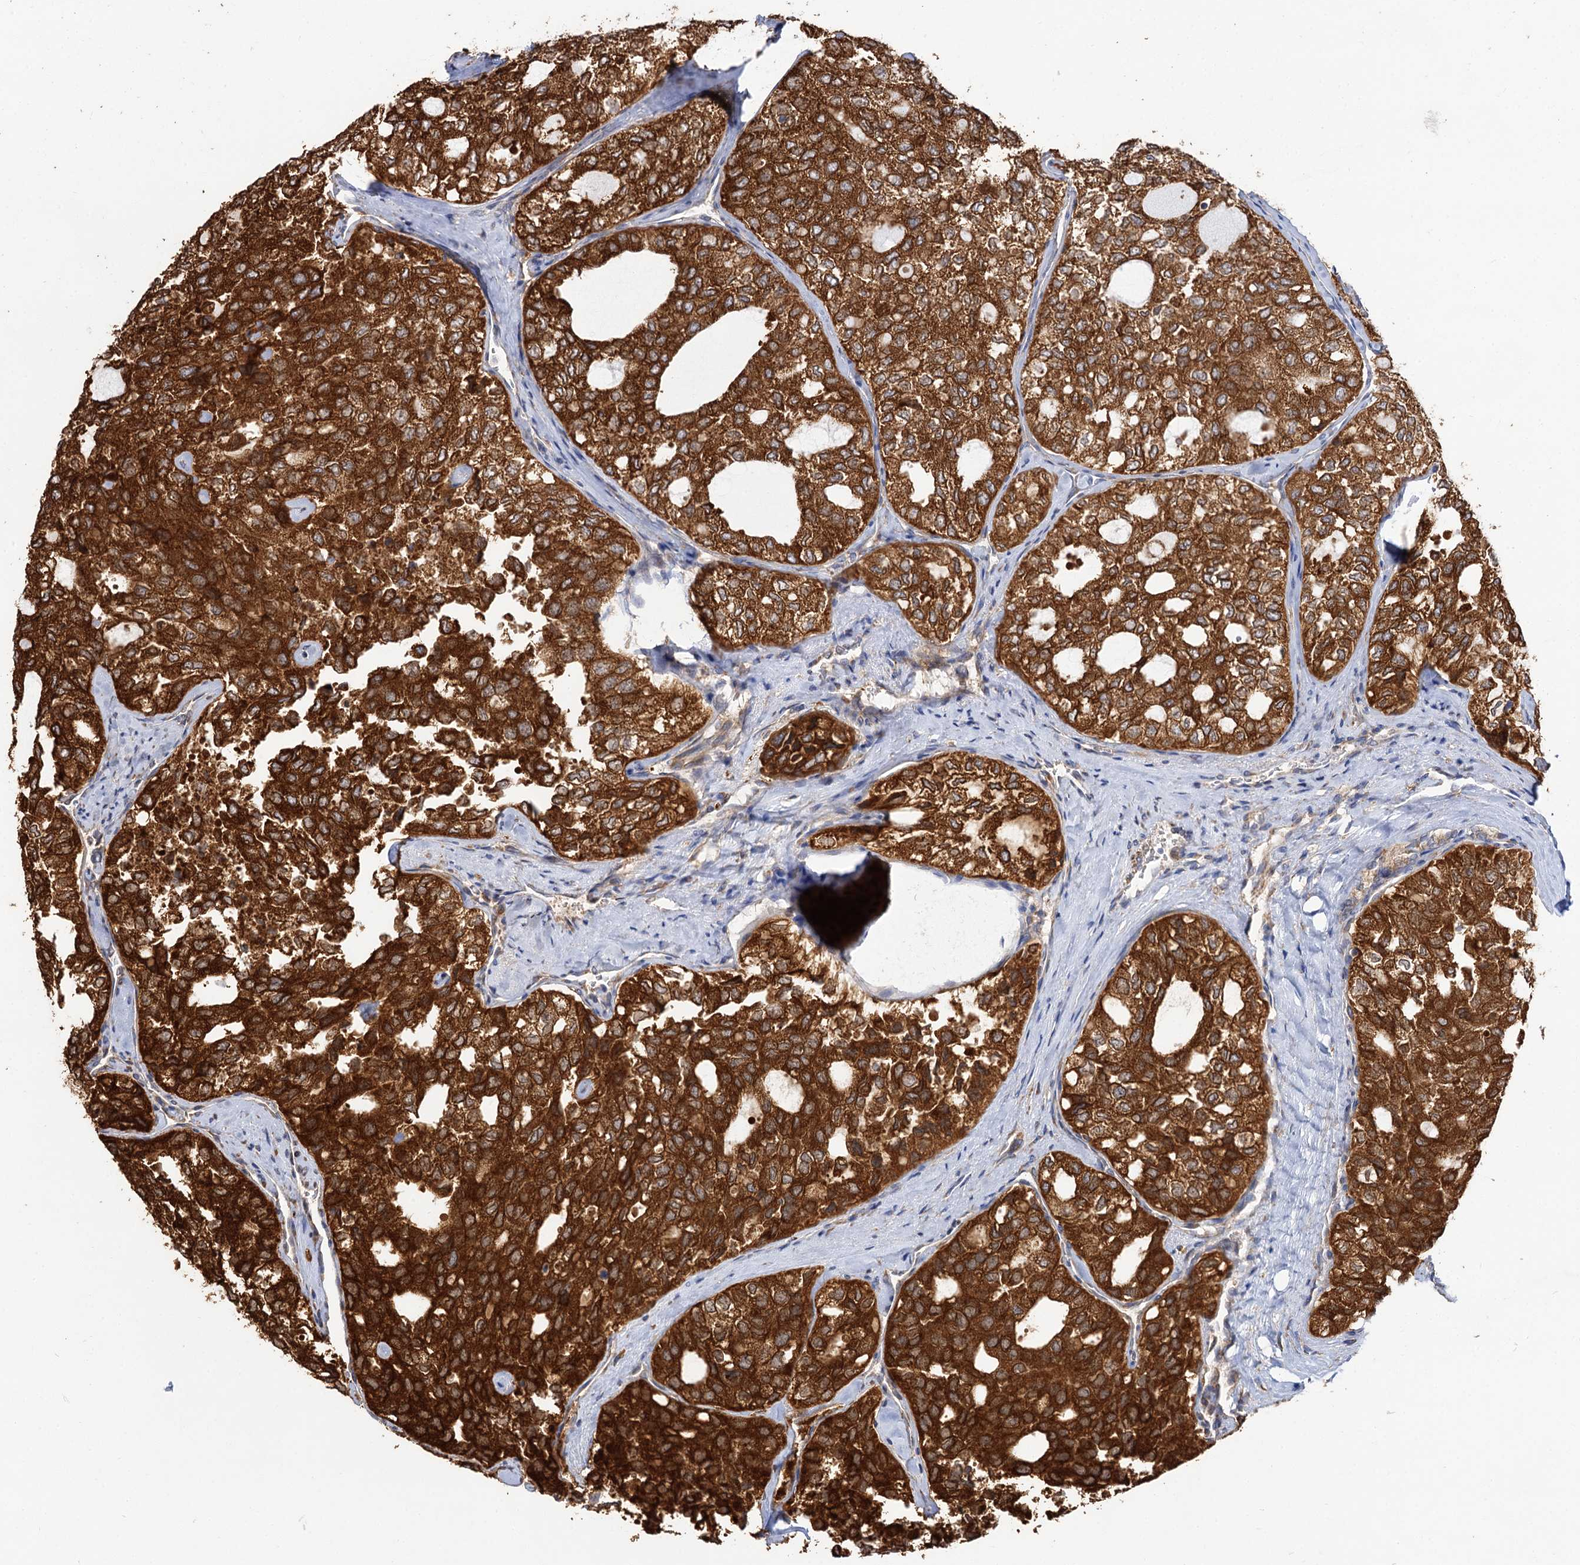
{"staining": {"intensity": "strong", "quantity": ">75%", "location": "cytoplasmic/membranous"}, "tissue": "thyroid cancer", "cell_type": "Tumor cells", "image_type": "cancer", "snomed": [{"axis": "morphology", "description": "Follicular adenoma carcinoma, NOS"}, {"axis": "topography", "description": "Thyroid gland"}], "caption": "Immunohistochemistry (DAB) staining of human thyroid follicular adenoma carcinoma shows strong cytoplasmic/membranous protein expression in about >75% of tumor cells. The staining is performed using DAB brown chromogen to label protein expression. The nuclei are counter-stained blue using hematoxylin.", "gene": "PPIP5K2", "patient": {"sex": "male", "age": 75}}